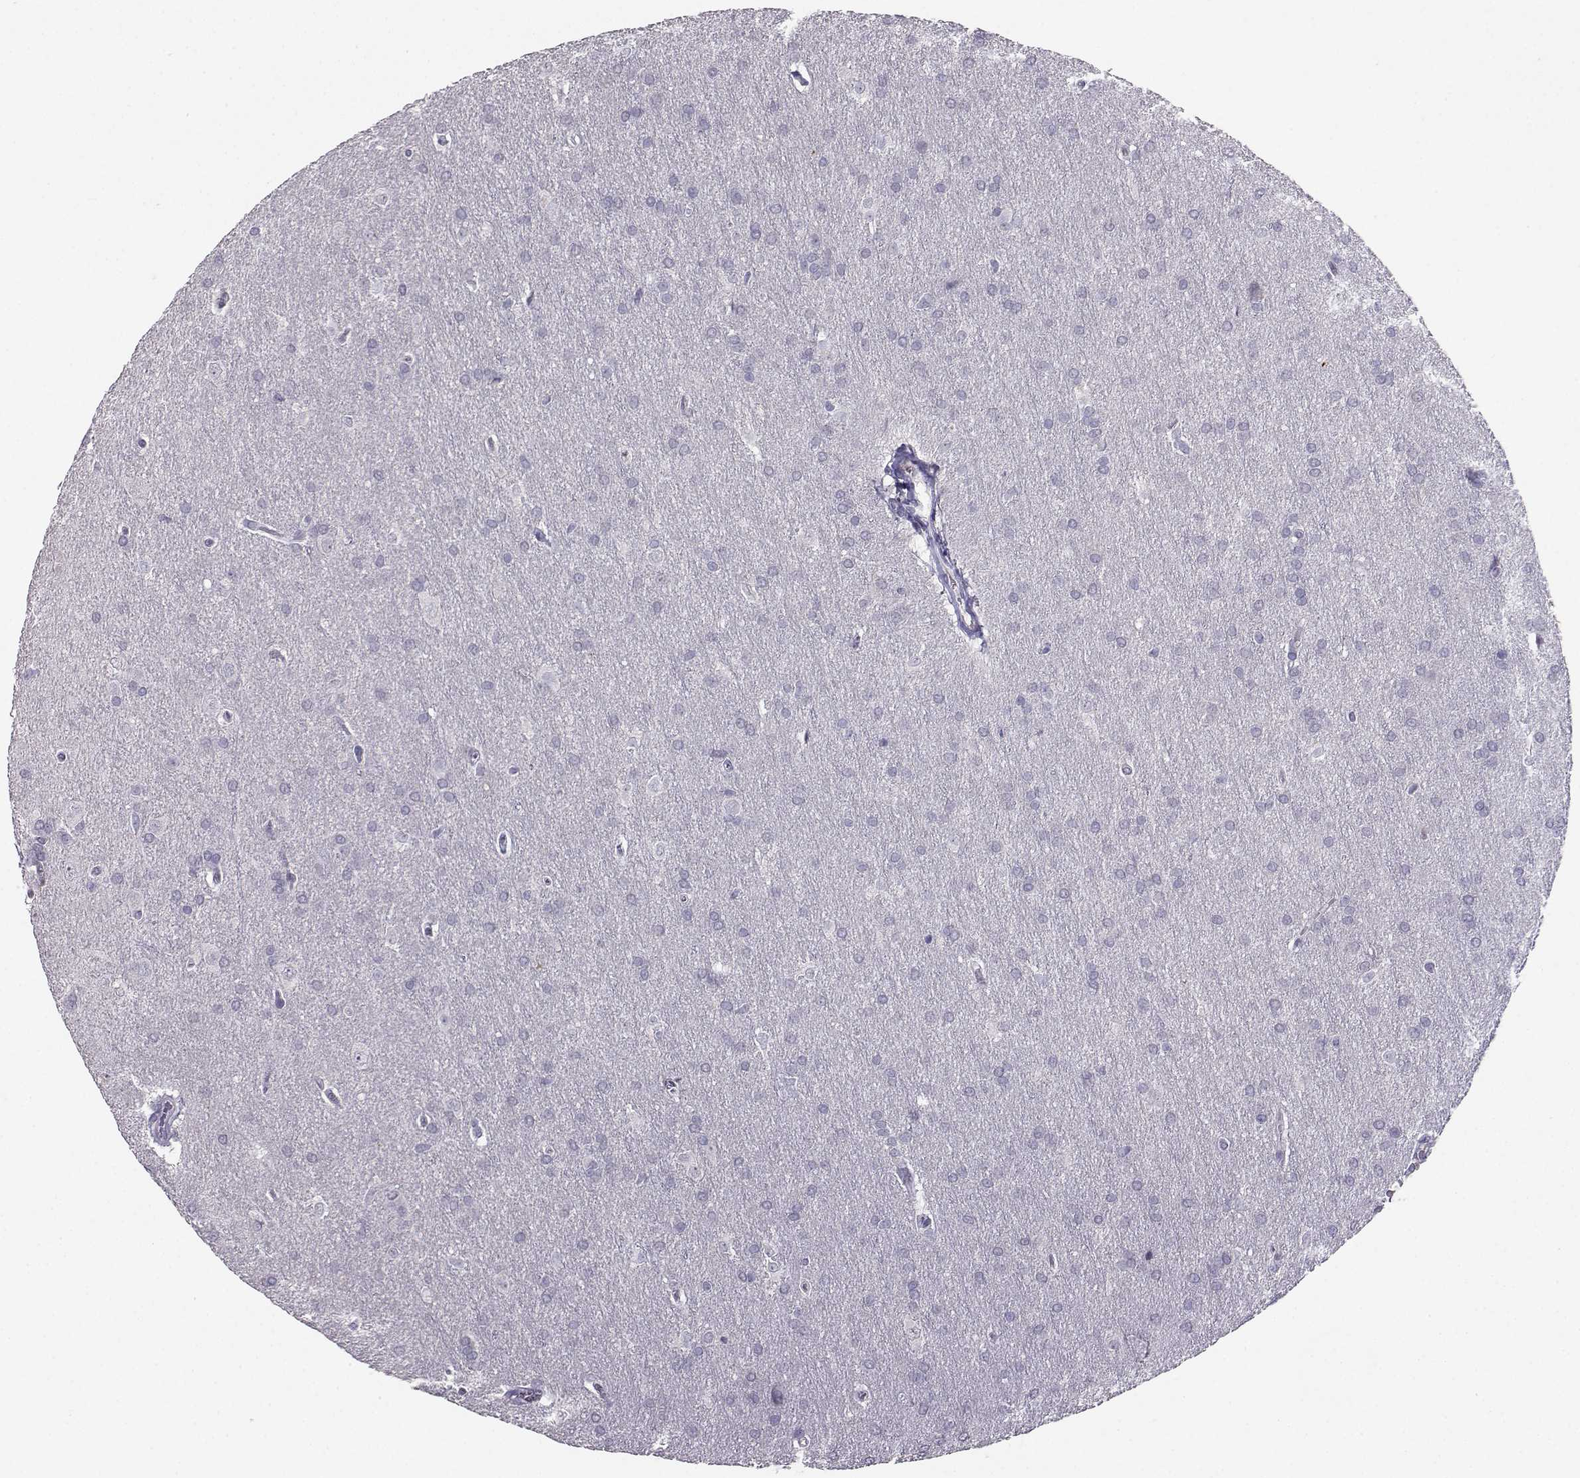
{"staining": {"intensity": "negative", "quantity": "none", "location": "none"}, "tissue": "glioma", "cell_type": "Tumor cells", "image_type": "cancer", "snomed": [{"axis": "morphology", "description": "Glioma, malignant, Low grade"}, {"axis": "topography", "description": "Brain"}], "caption": "There is no significant expression in tumor cells of glioma.", "gene": "CARTPT", "patient": {"sex": "female", "age": 32}}